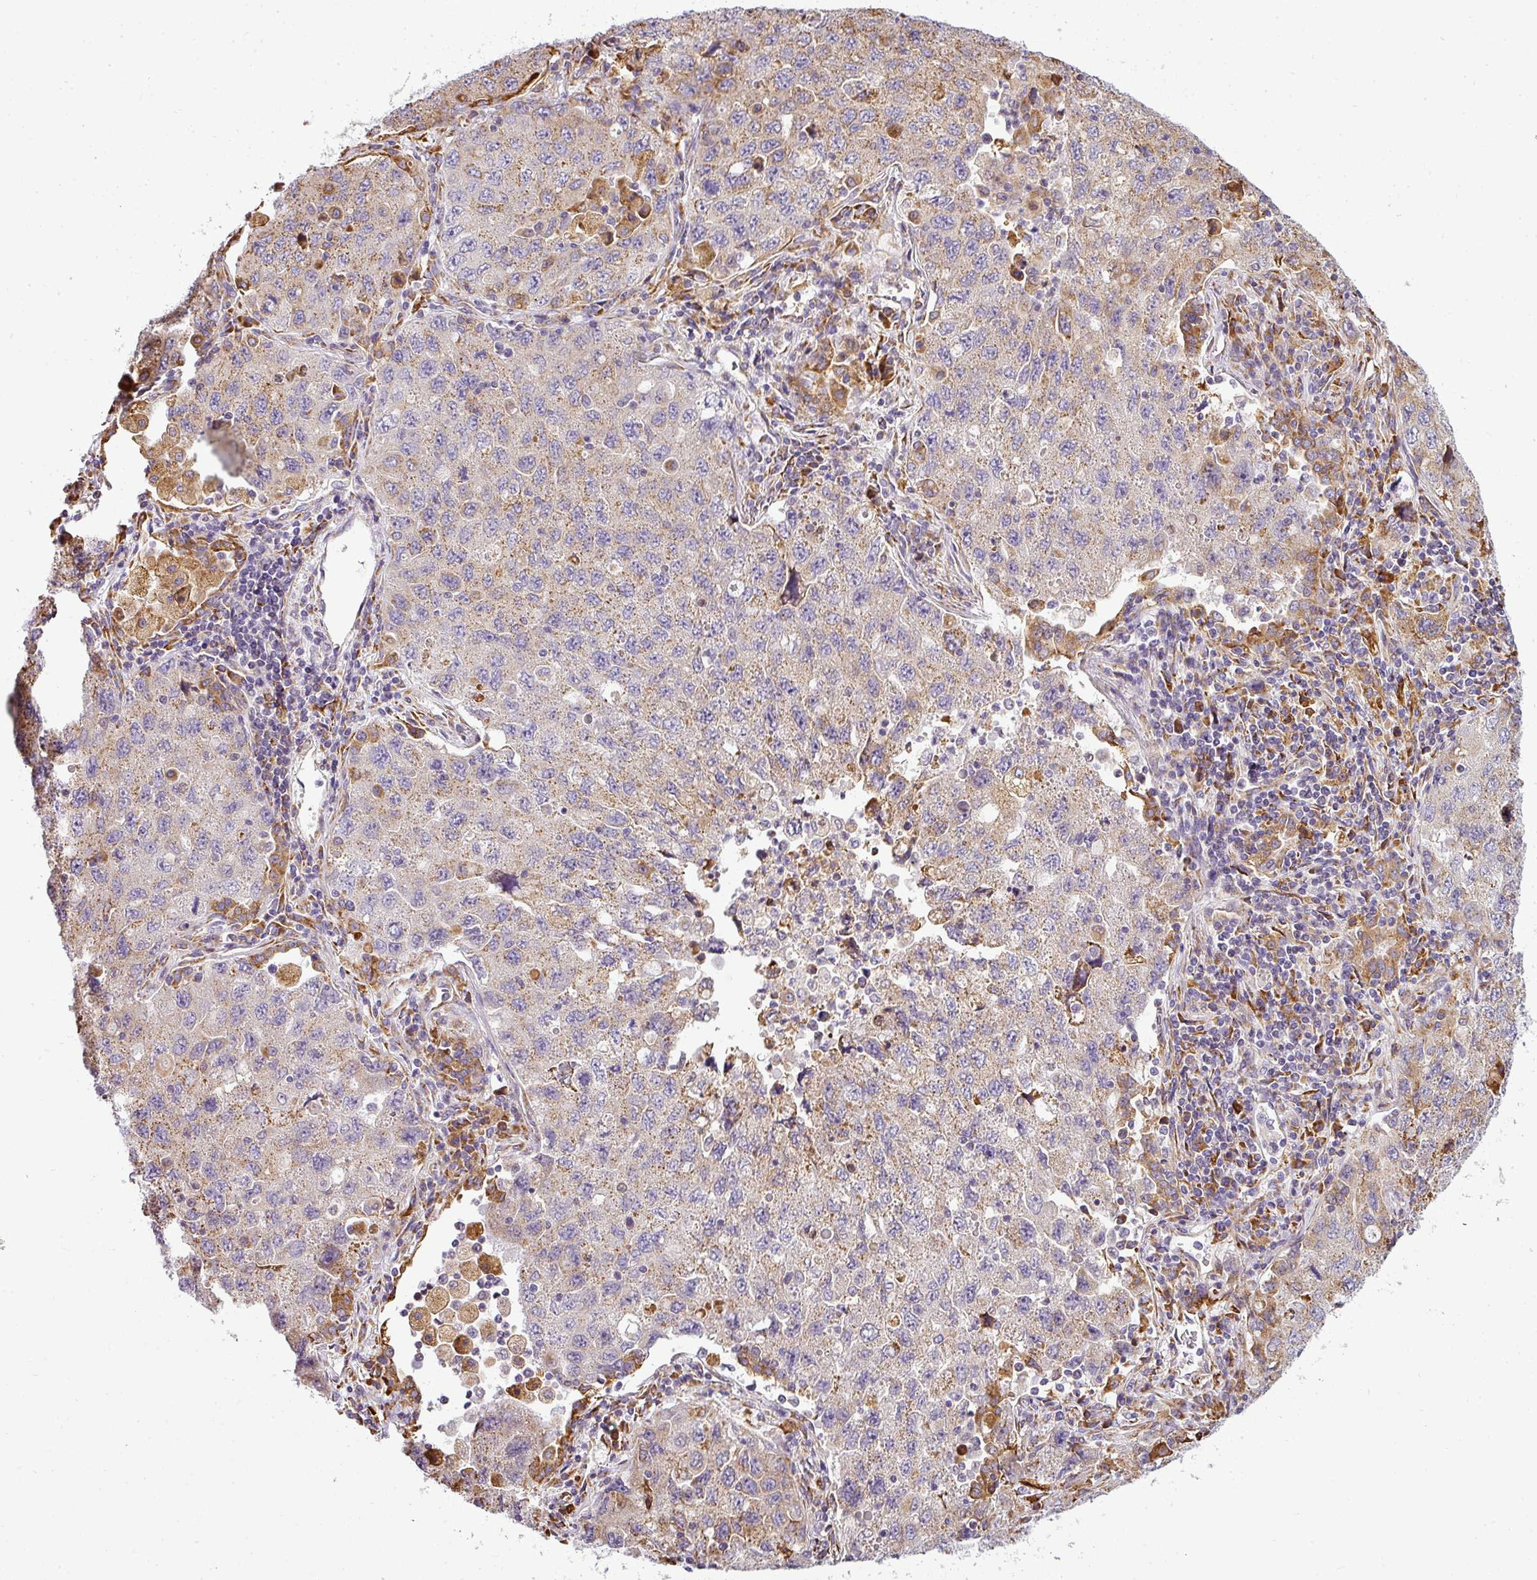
{"staining": {"intensity": "weak", "quantity": "25%-75%", "location": "cytoplasmic/membranous"}, "tissue": "lung cancer", "cell_type": "Tumor cells", "image_type": "cancer", "snomed": [{"axis": "morphology", "description": "Adenocarcinoma, NOS"}, {"axis": "topography", "description": "Lung"}], "caption": "Immunohistochemical staining of lung adenocarcinoma reveals low levels of weak cytoplasmic/membranous staining in approximately 25%-75% of tumor cells.", "gene": "ANKRD18A", "patient": {"sex": "female", "age": 57}}